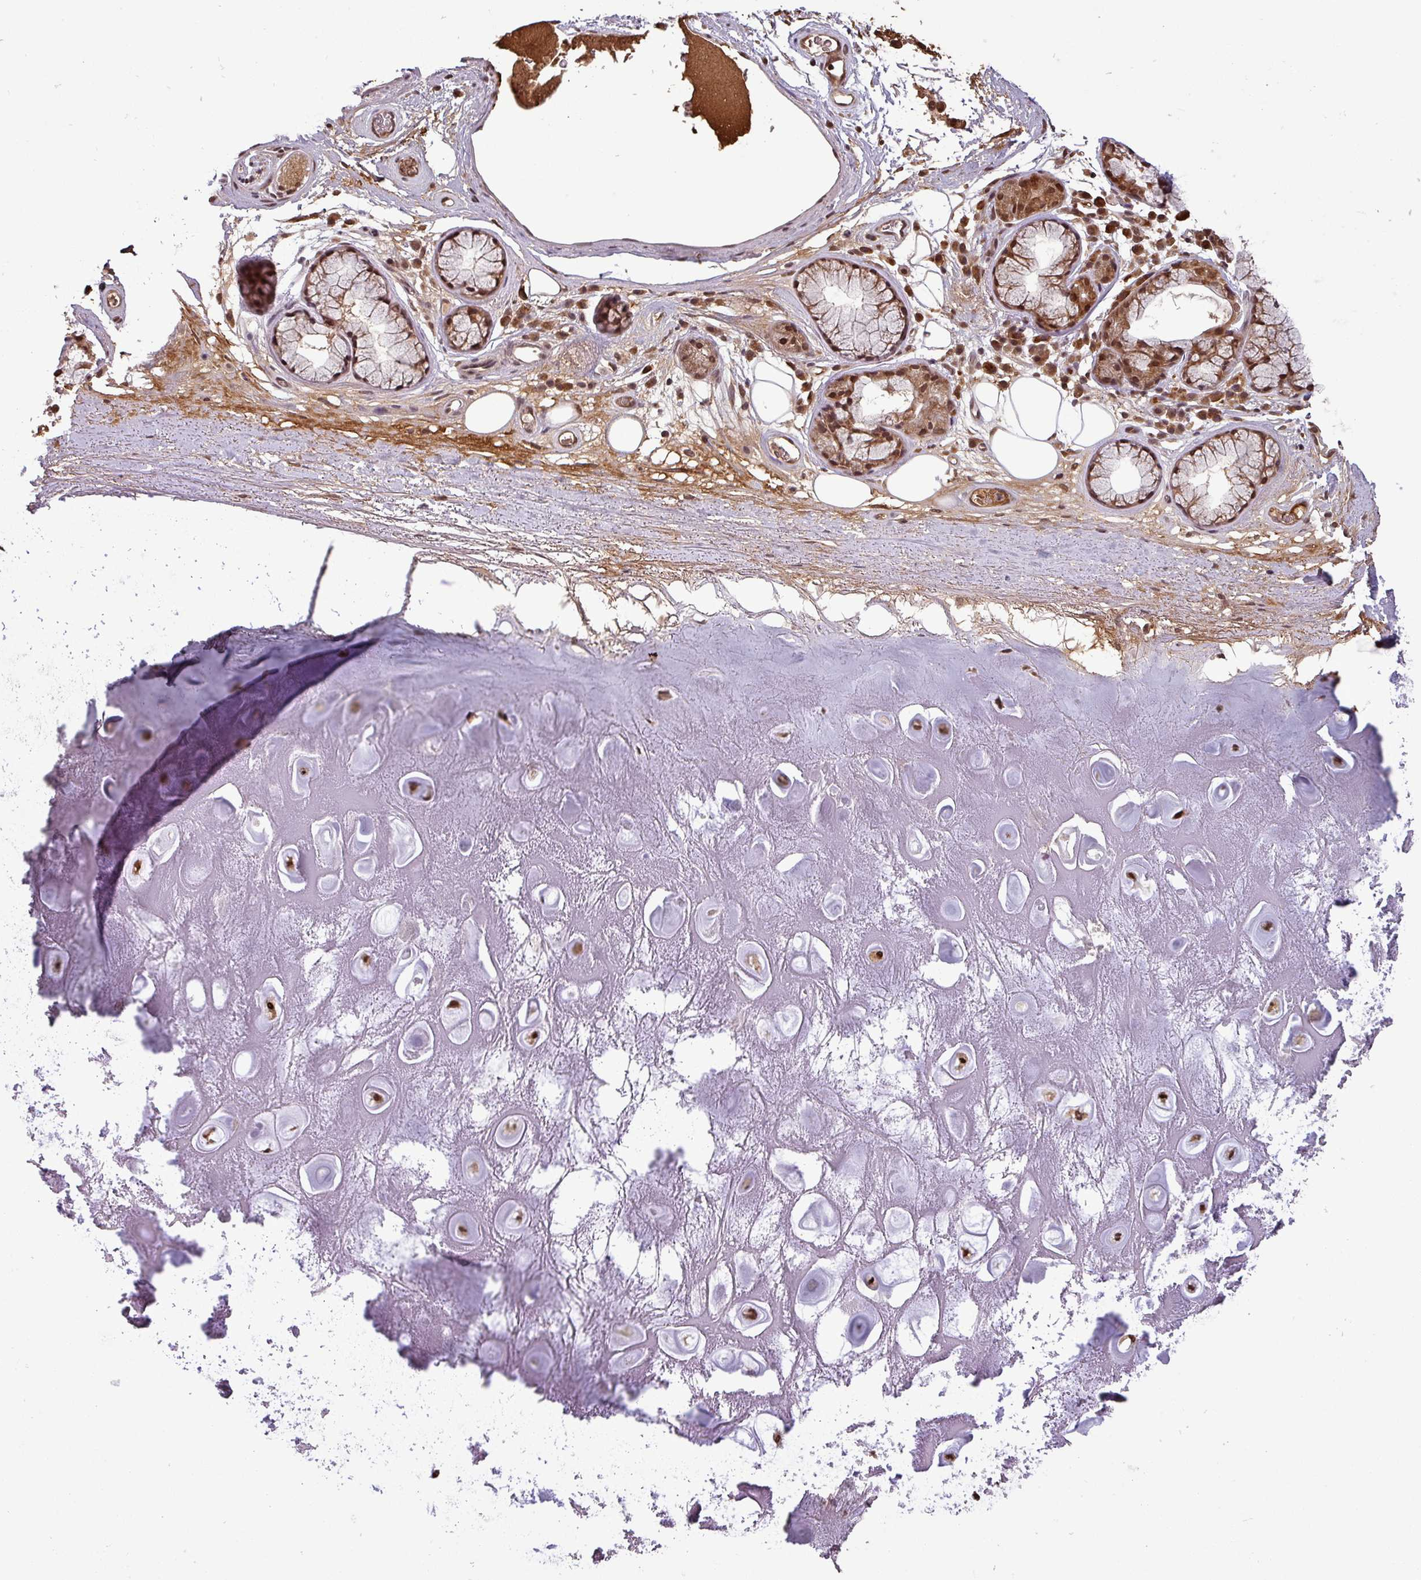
{"staining": {"intensity": "negative", "quantity": "none", "location": "none"}, "tissue": "adipose tissue", "cell_type": "Adipocytes", "image_type": "normal", "snomed": [{"axis": "morphology", "description": "Normal tissue, NOS"}, {"axis": "topography", "description": "Cartilage tissue"}], "caption": "Adipocytes are negative for protein expression in normal human adipose tissue. Nuclei are stained in blue.", "gene": "NOB1", "patient": {"sex": "male", "age": 81}}